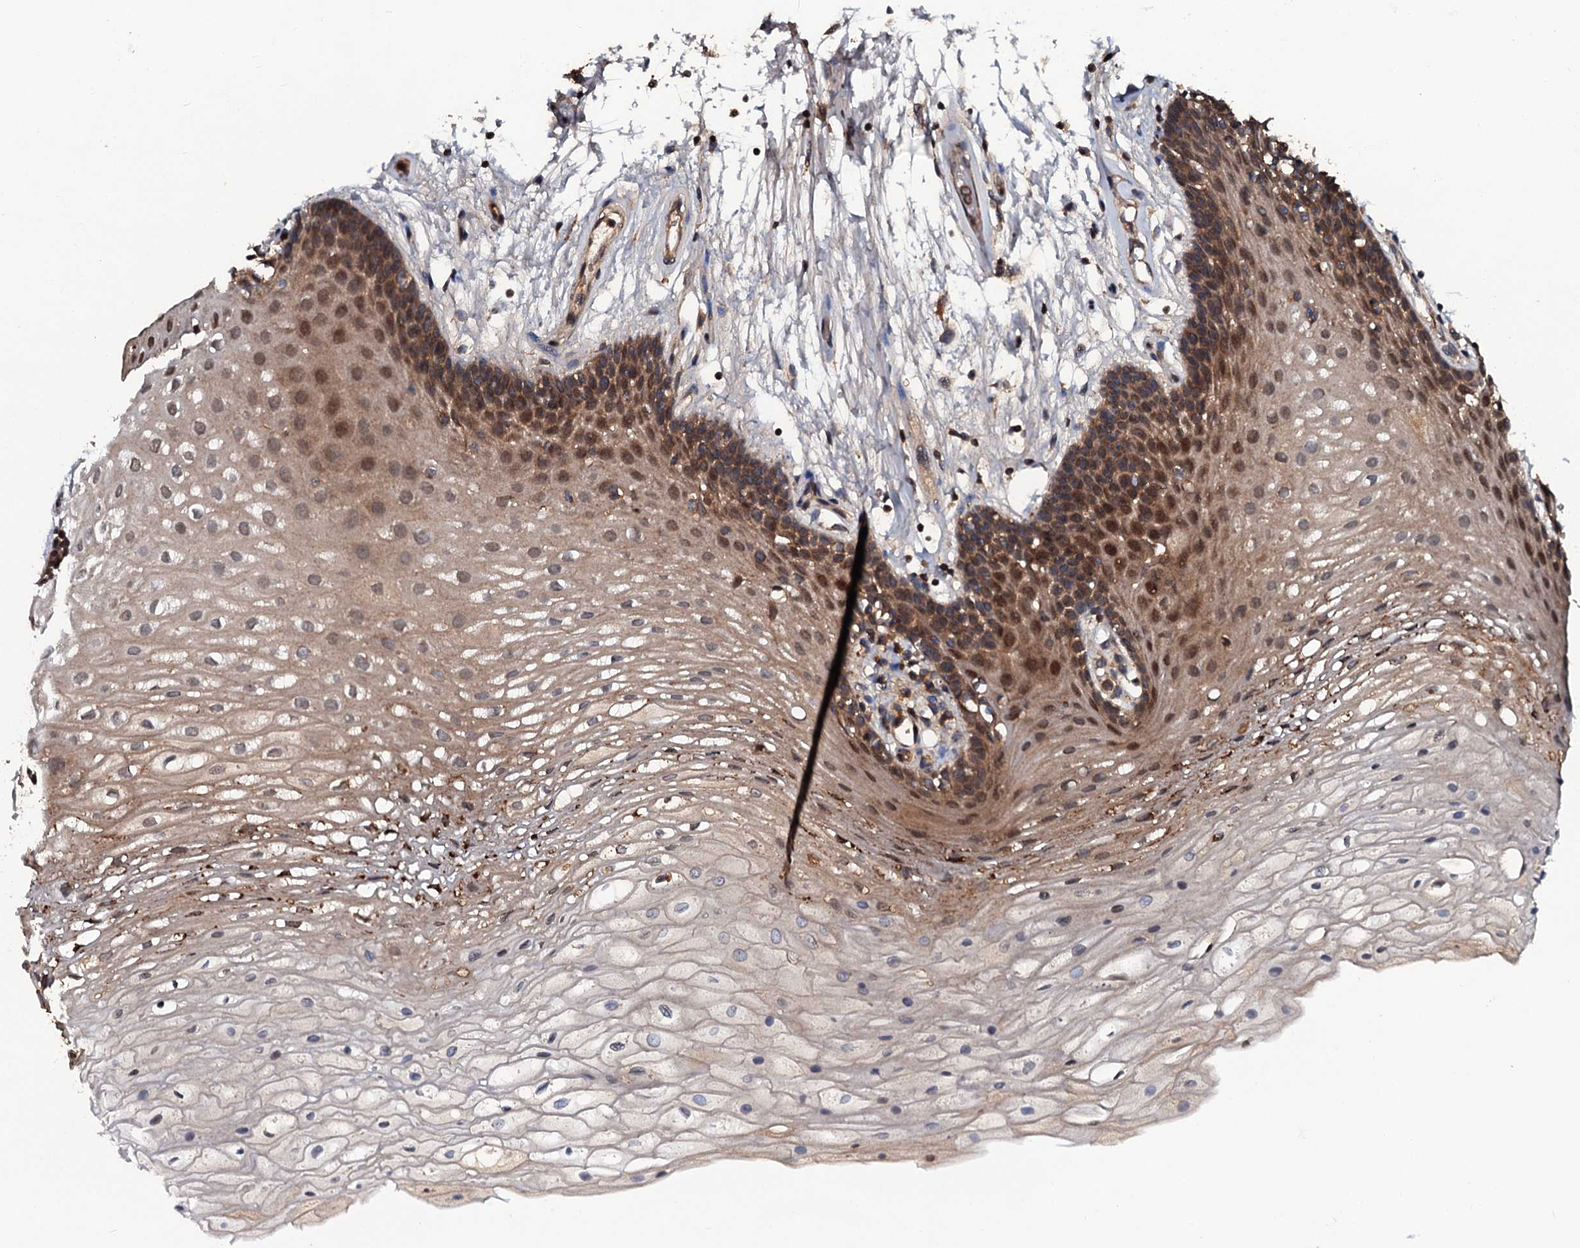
{"staining": {"intensity": "moderate", "quantity": "25%-75%", "location": "cytoplasmic/membranous,nuclear"}, "tissue": "oral mucosa", "cell_type": "Squamous epithelial cells", "image_type": "normal", "snomed": [{"axis": "morphology", "description": "Normal tissue, NOS"}, {"axis": "topography", "description": "Oral tissue"}], "caption": "A brown stain shows moderate cytoplasmic/membranous,nuclear staining of a protein in squamous epithelial cells of unremarkable oral mucosa.", "gene": "N4BP1", "patient": {"sex": "female", "age": 80}}